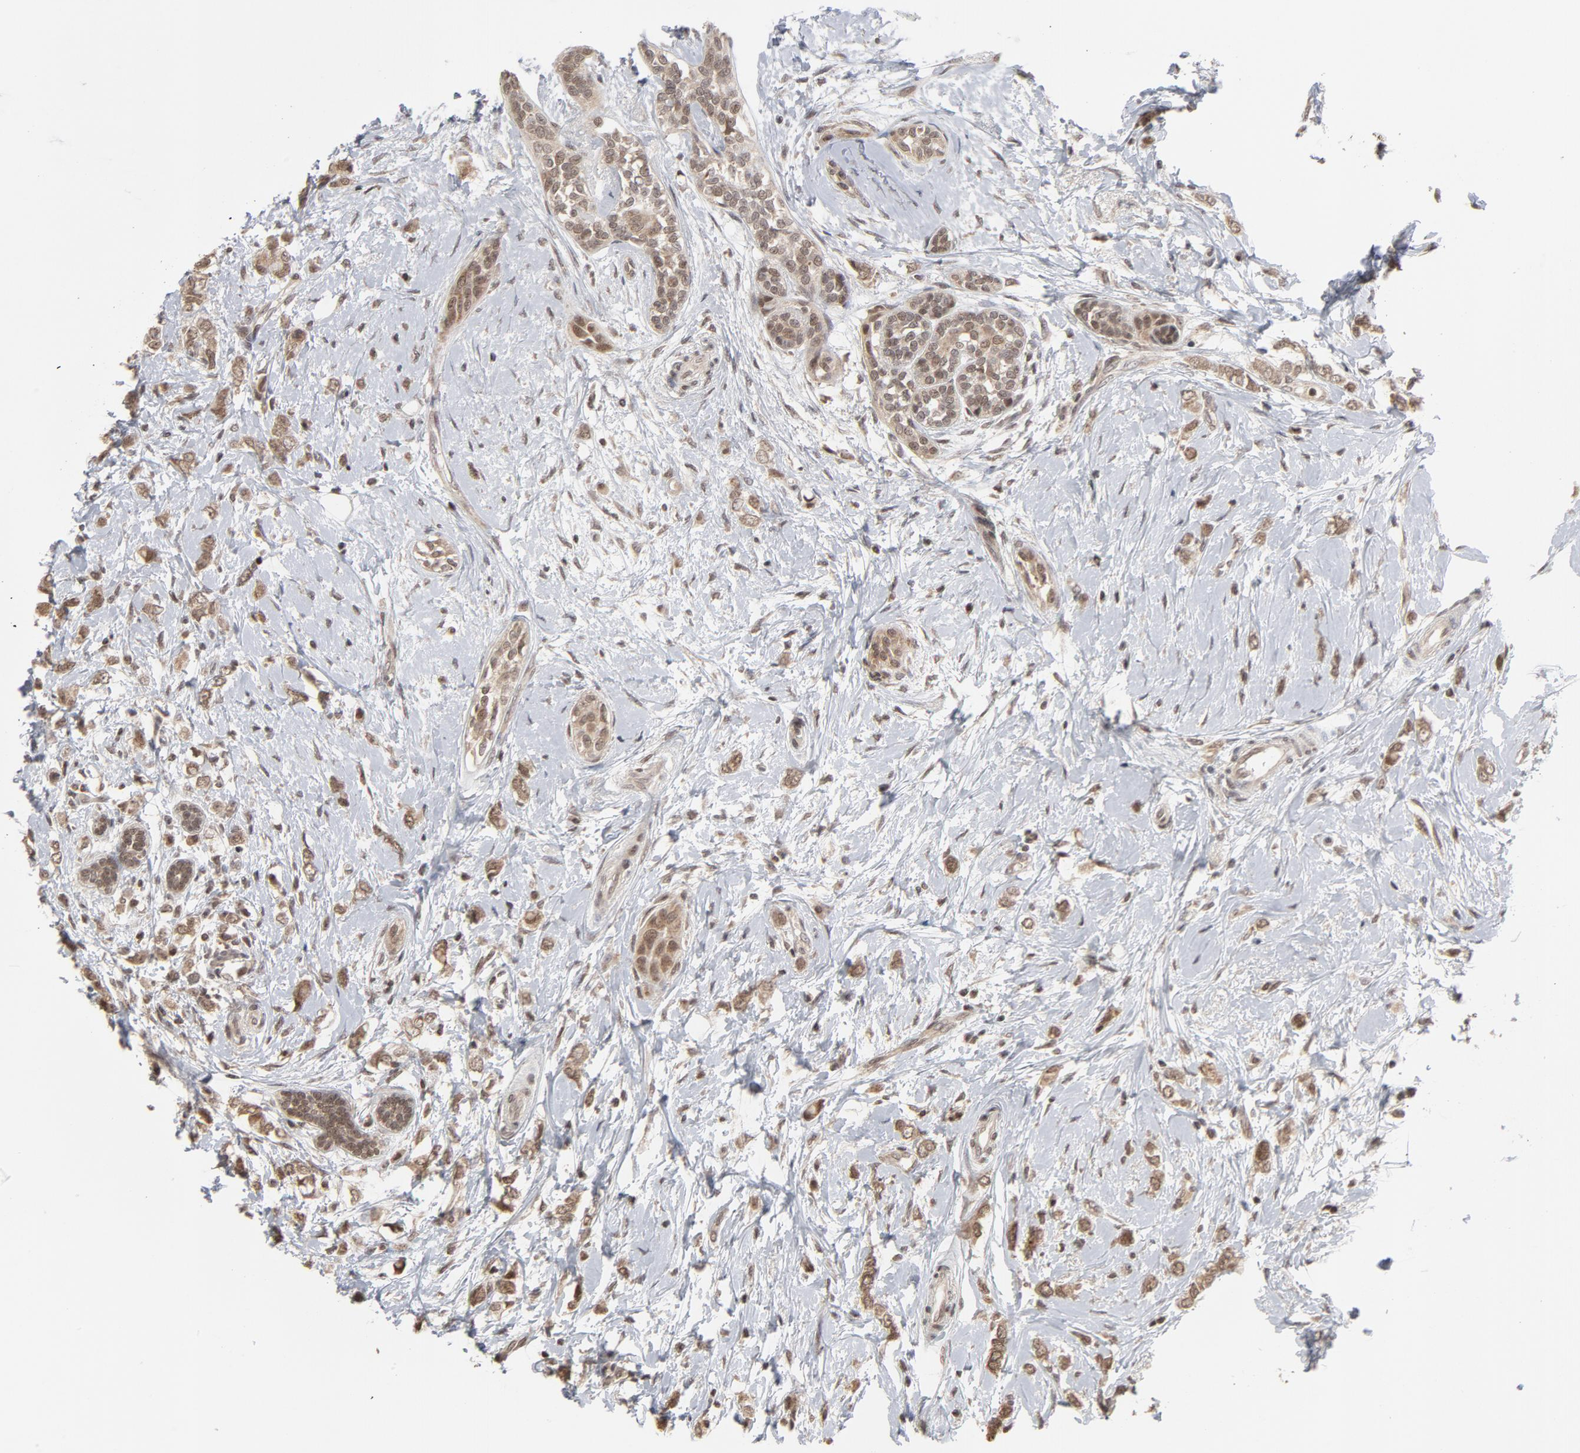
{"staining": {"intensity": "moderate", "quantity": ">75%", "location": "nuclear"}, "tissue": "breast cancer", "cell_type": "Tumor cells", "image_type": "cancer", "snomed": [{"axis": "morphology", "description": "Normal tissue, NOS"}, {"axis": "morphology", "description": "Lobular carcinoma"}, {"axis": "topography", "description": "Breast"}], "caption": "Lobular carcinoma (breast) stained for a protein (brown) displays moderate nuclear positive positivity in approximately >75% of tumor cells.", "gene": "ARIH1", "patient": {"sex": "female", "age": 47}}